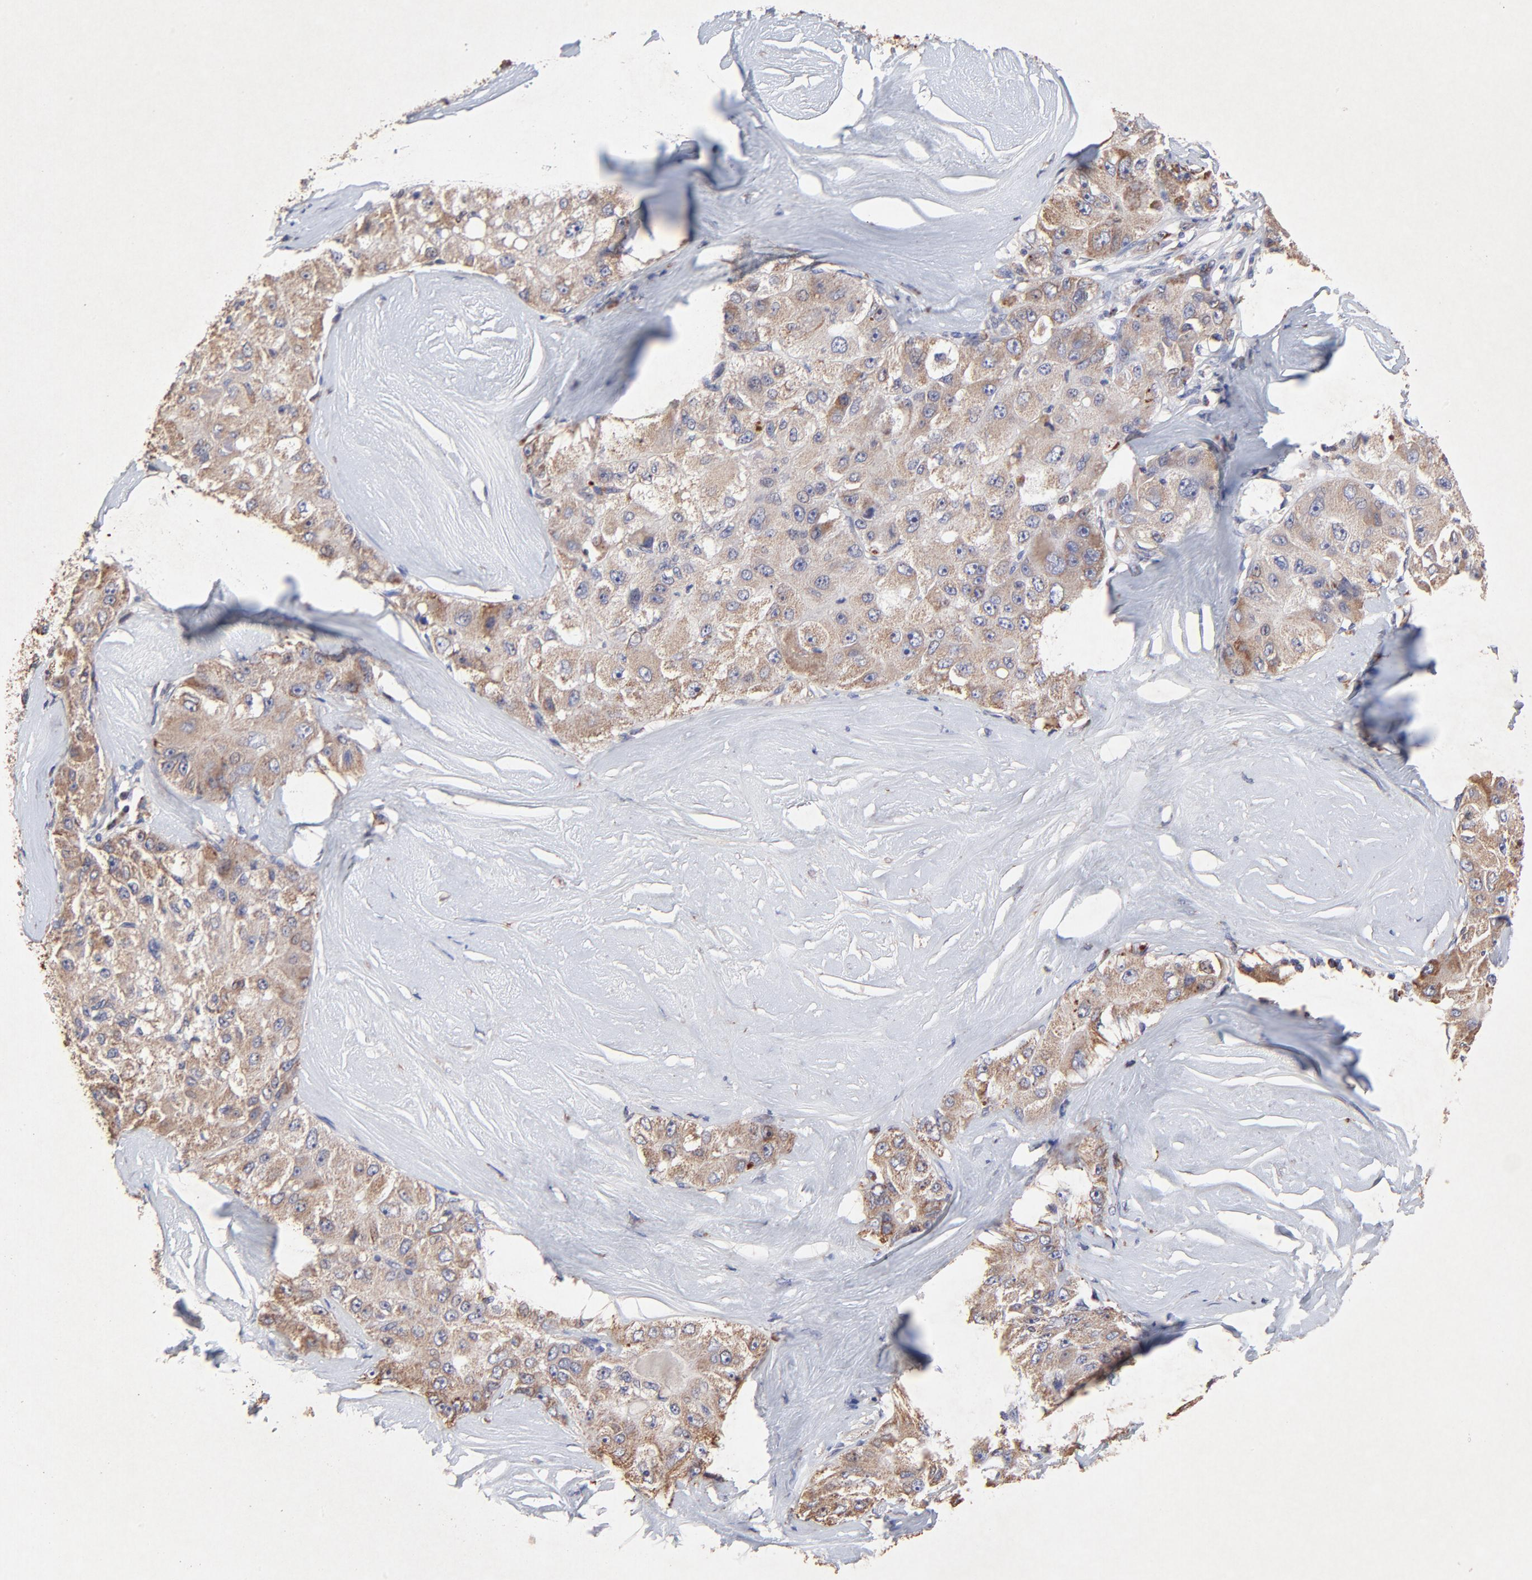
{"staining": {"intensity": "moderate", "quantity": ">75%", "location": "cytoplasmic/membranous"}, "tissue": "liver cancer", "cell_type": "Tumor cells", "image_type": "cancer", "snomed": [{"axis": "morphology", "description": "Carcinoma, Hepatocellular, NOS"}, {"axis": "topography", "description": "Liver"}], "caption": "Liver cancer (hepatocellular carcinoma) was stained to show a protein in brown. There is medium levels of moderate cytoplasmic/membranous expression in approximately >75% of tumor cells.", "gene": "SSBP1", "patient": {"sex": "male", "age": 80}}